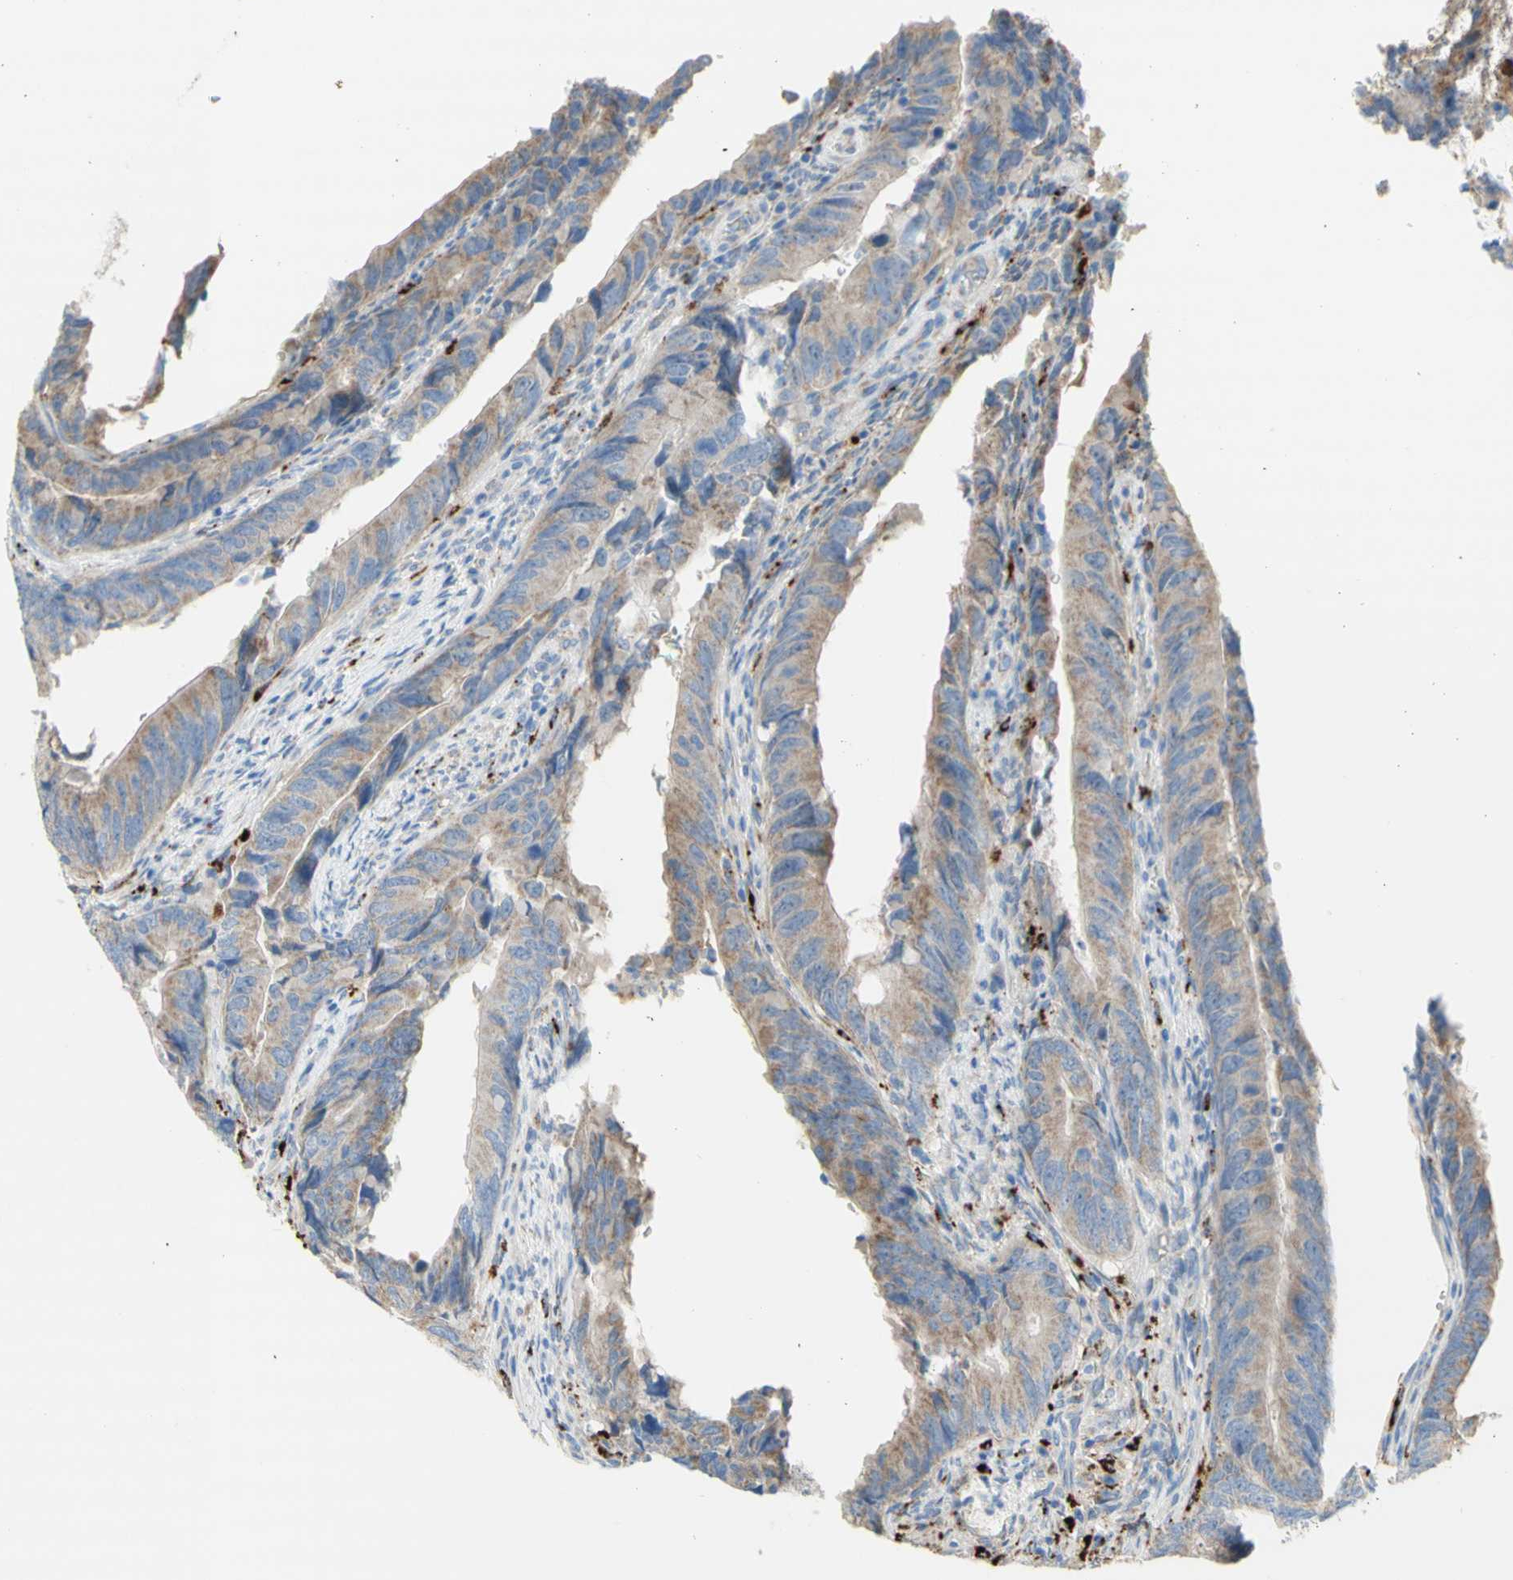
{"staining": {"intensity": "weak", "quantity": ">75%", "location": "cytoplasmic/membranous"}, "tissue": "colorectal cancer", "cell_type": "Tumor cells", "image_type": "cancer", "snomed": [{"axis": "morphology", "description": "Normal tissue, NOS"}, {"axis": "morphology", "description": "Adenocarcinoma, NOS"}, {"axis": "topography", "description": "Colon"}], "caption": "DAB immunohistochemical staining of human colorectal cancer (adenocarcinoma) reveals weak cytoplasmic/membranous protein staining in about >75% of tumor cells.", "gene": "URB2", "patient": {"sex": "male", "age": 56}}